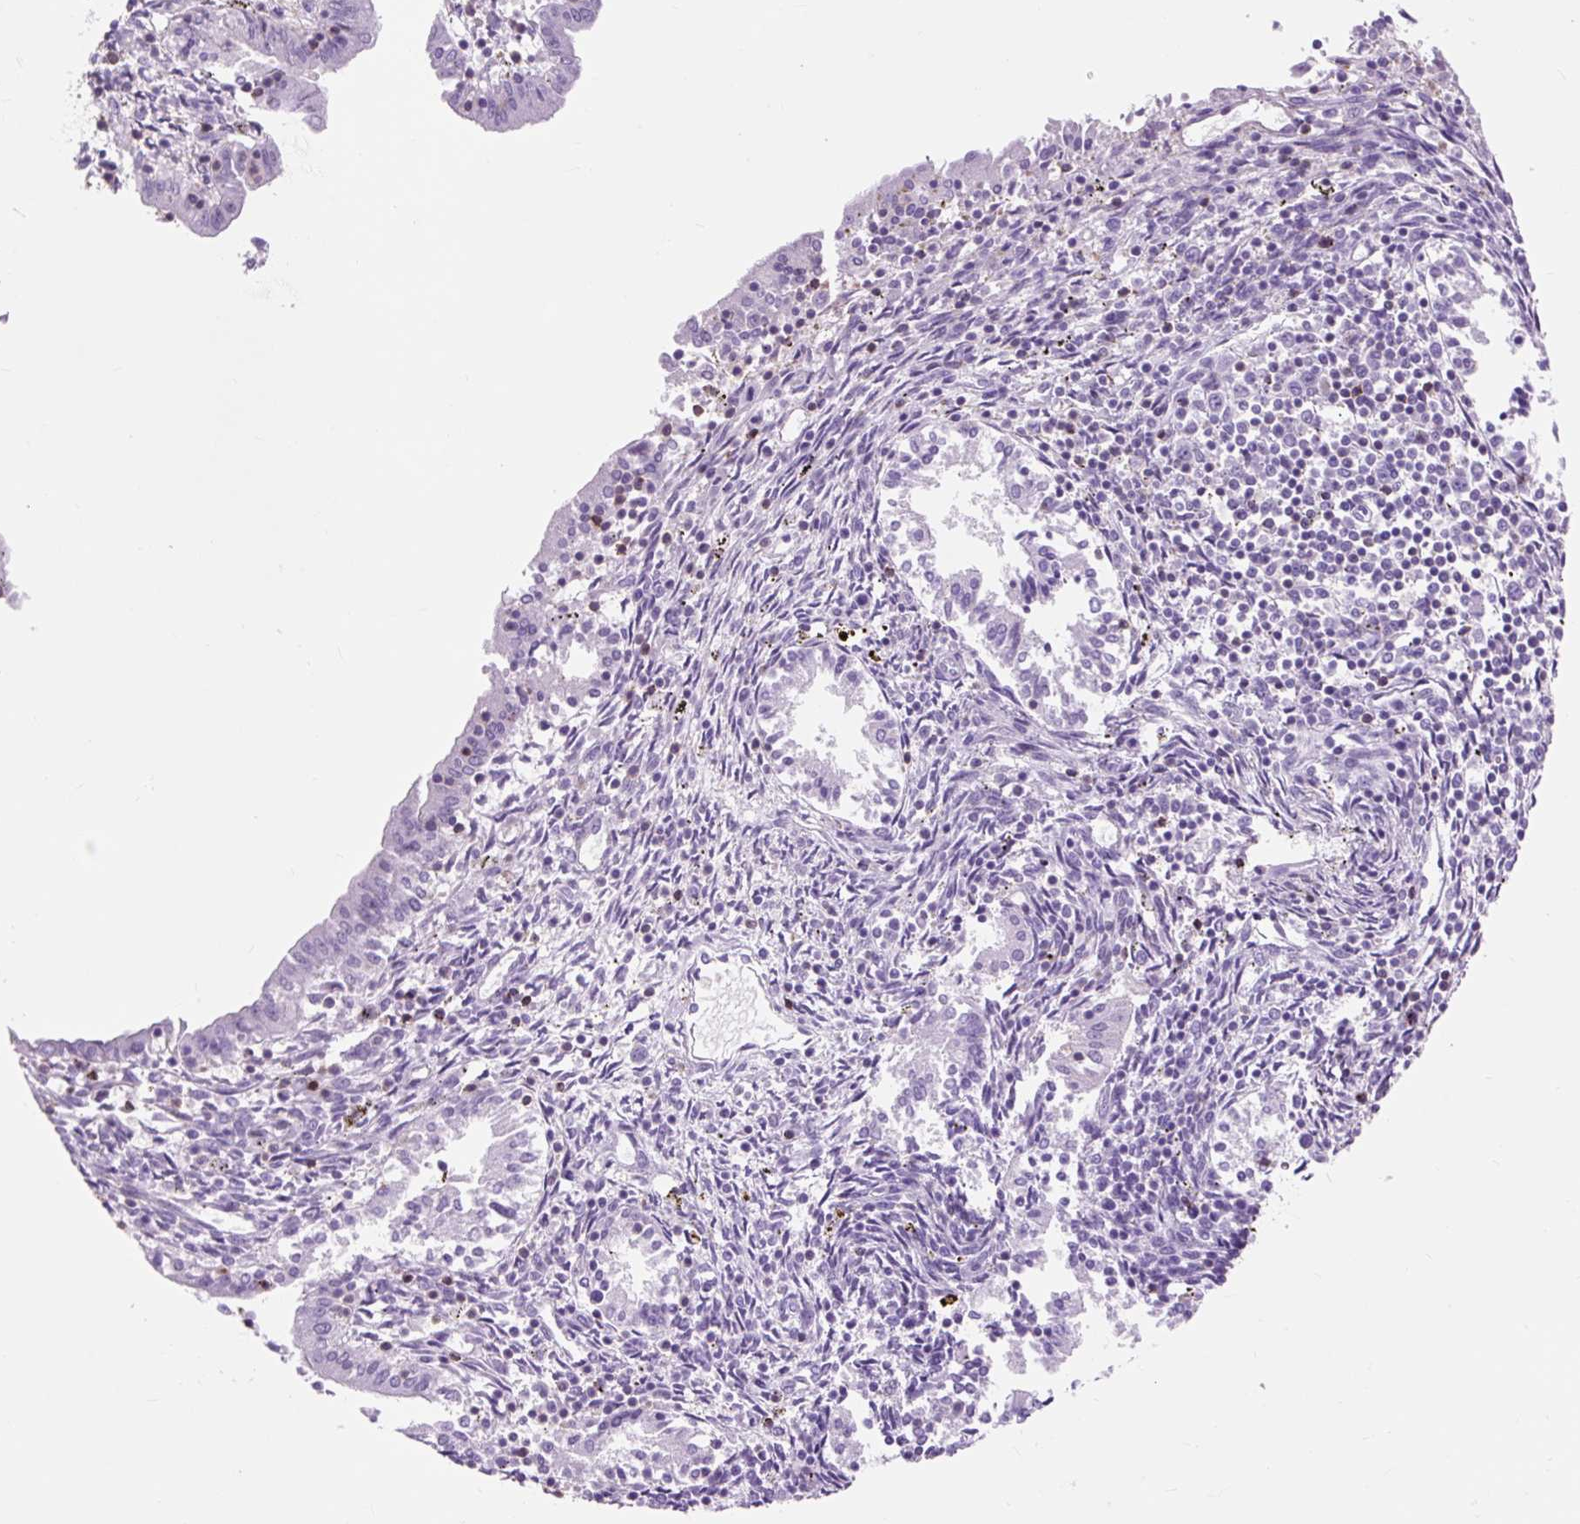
{"staining": {"intensity": "negative", "quantity": "none", "location": "none"}, "tissue": "endometrium", "cell_type": "Cells in endometrial stroma", "image_type": "normal", "snomed": [{"axis": "morphology", "description": "Normal tissue, NOS"}, {"axis": "topography", "description": "Endometrium"}], "caption": "Image shows no protein expression in cells in endometrial stroma of unremarkable endometrium.", "gene": "OR10A7", "patient": {"sex": "female", "age": 41}}